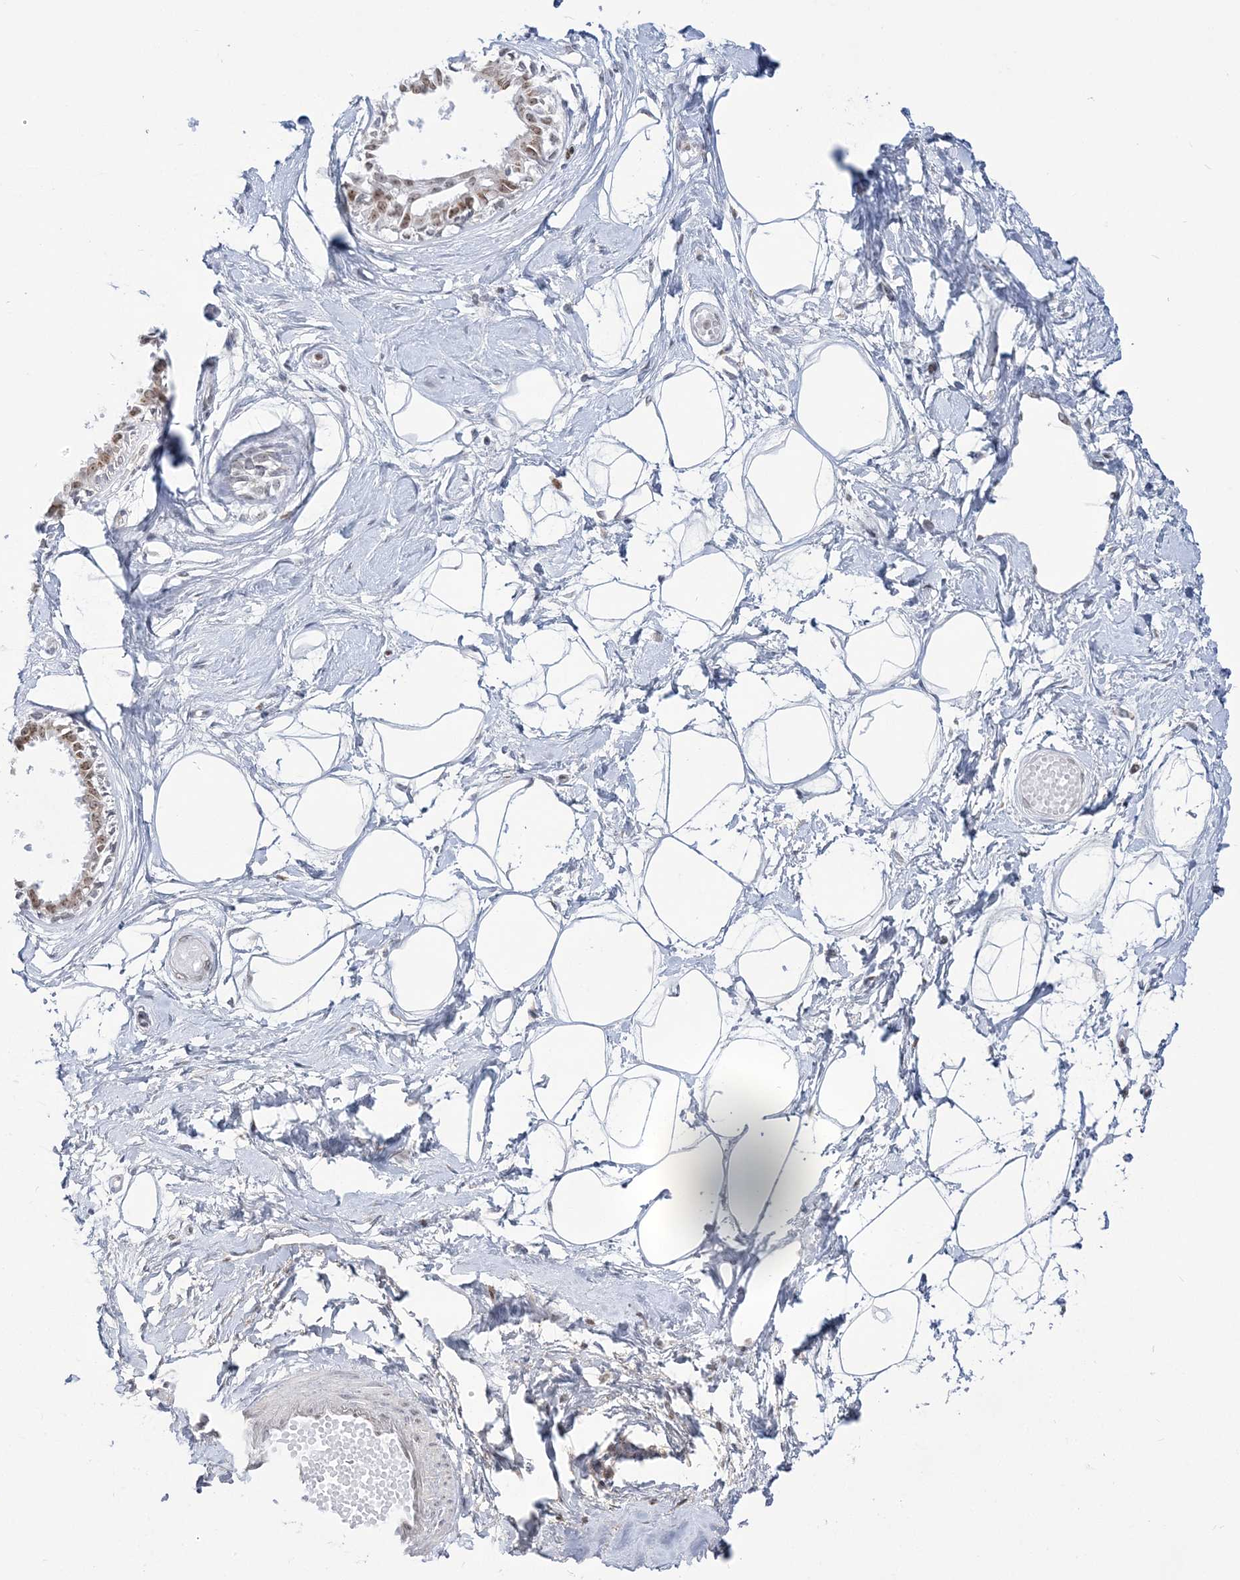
{"staining": {"intensity": "negative", "quantity": "none", "location": "none"}, "tissue": "breast", "cell_type": "Adipocytes", "image_type": "normal", "snomed": [{"axis": "morphology", "description": "Normal tissue, NOS"}, {"axis": "topography", "description": "Breast"}], "caption": "This histopathology image is of normal breast stained with IHC to label a protein in brown with the nuclei are counter-stained blue. There is no expression in adipocytes. Brightfield microscopy of immunohistochemistry (IHC) stained with DAB (3,3'-diaminobenzidine) (brown) and hematoxylin (blue), captured at high magnification.", "gene": "DDX21", "patient": {"sex": "female", "age": 45}}